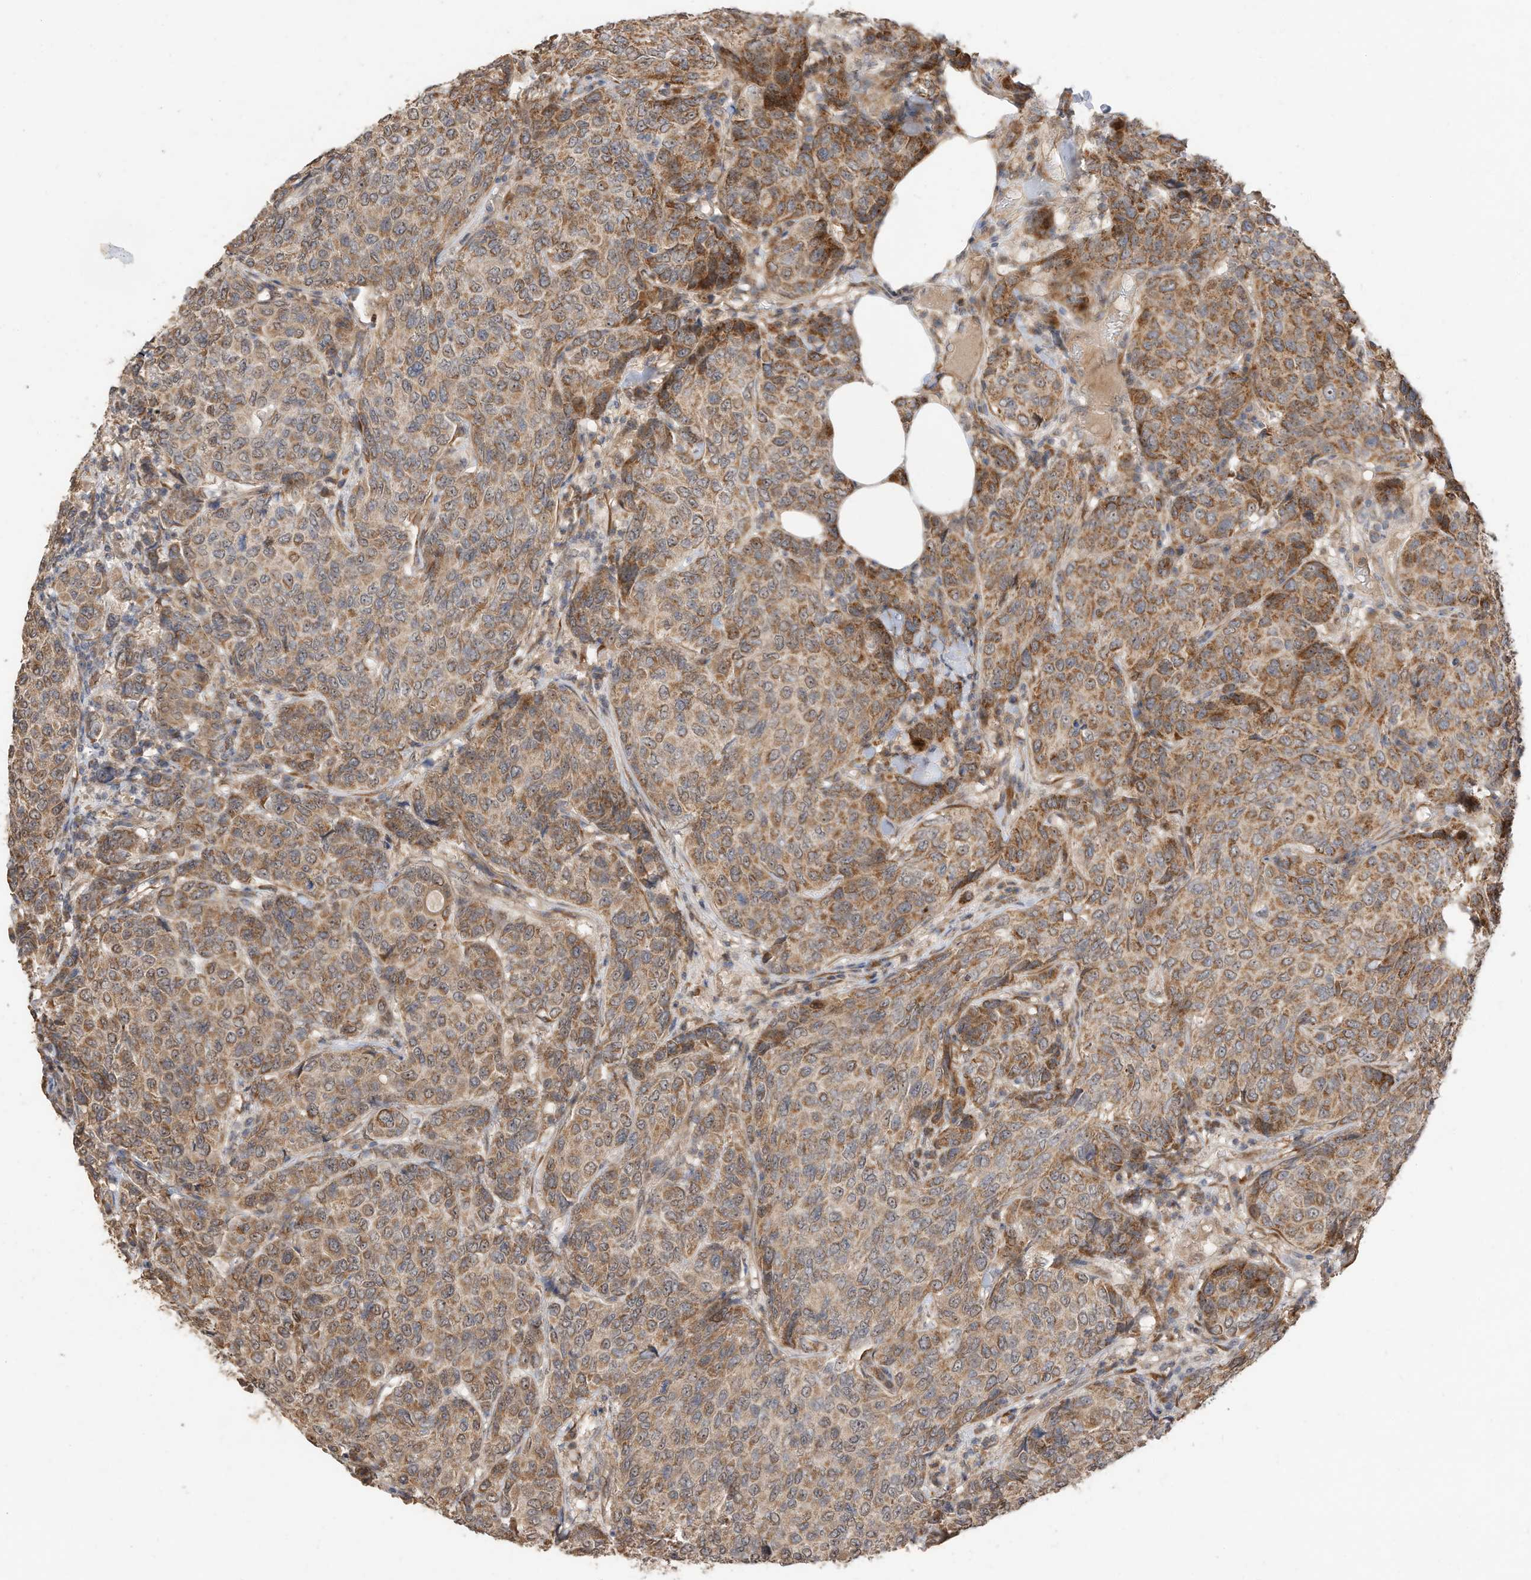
{"staining": {"intensity": "moderate", "quantity": ">75%", "location": "cytoplasmic/membranous"}, "tissue": "breast cancer", "cell_type": "Tumor cells", "image_type": "cancer", "snomed": [{"axis": "morphology", "description": "Duct carcinoma"}, {"axis": "topography", "description": "Breast"}], "caption": "This histopathology image reveals immunohistochemistry staining of breast cancer, with medium moderate cytoplasmic/membranous expression in approximately >75% of tumor cells.", "gene": "CAGE1", "patient": {"sex": "female", "age": 55}}